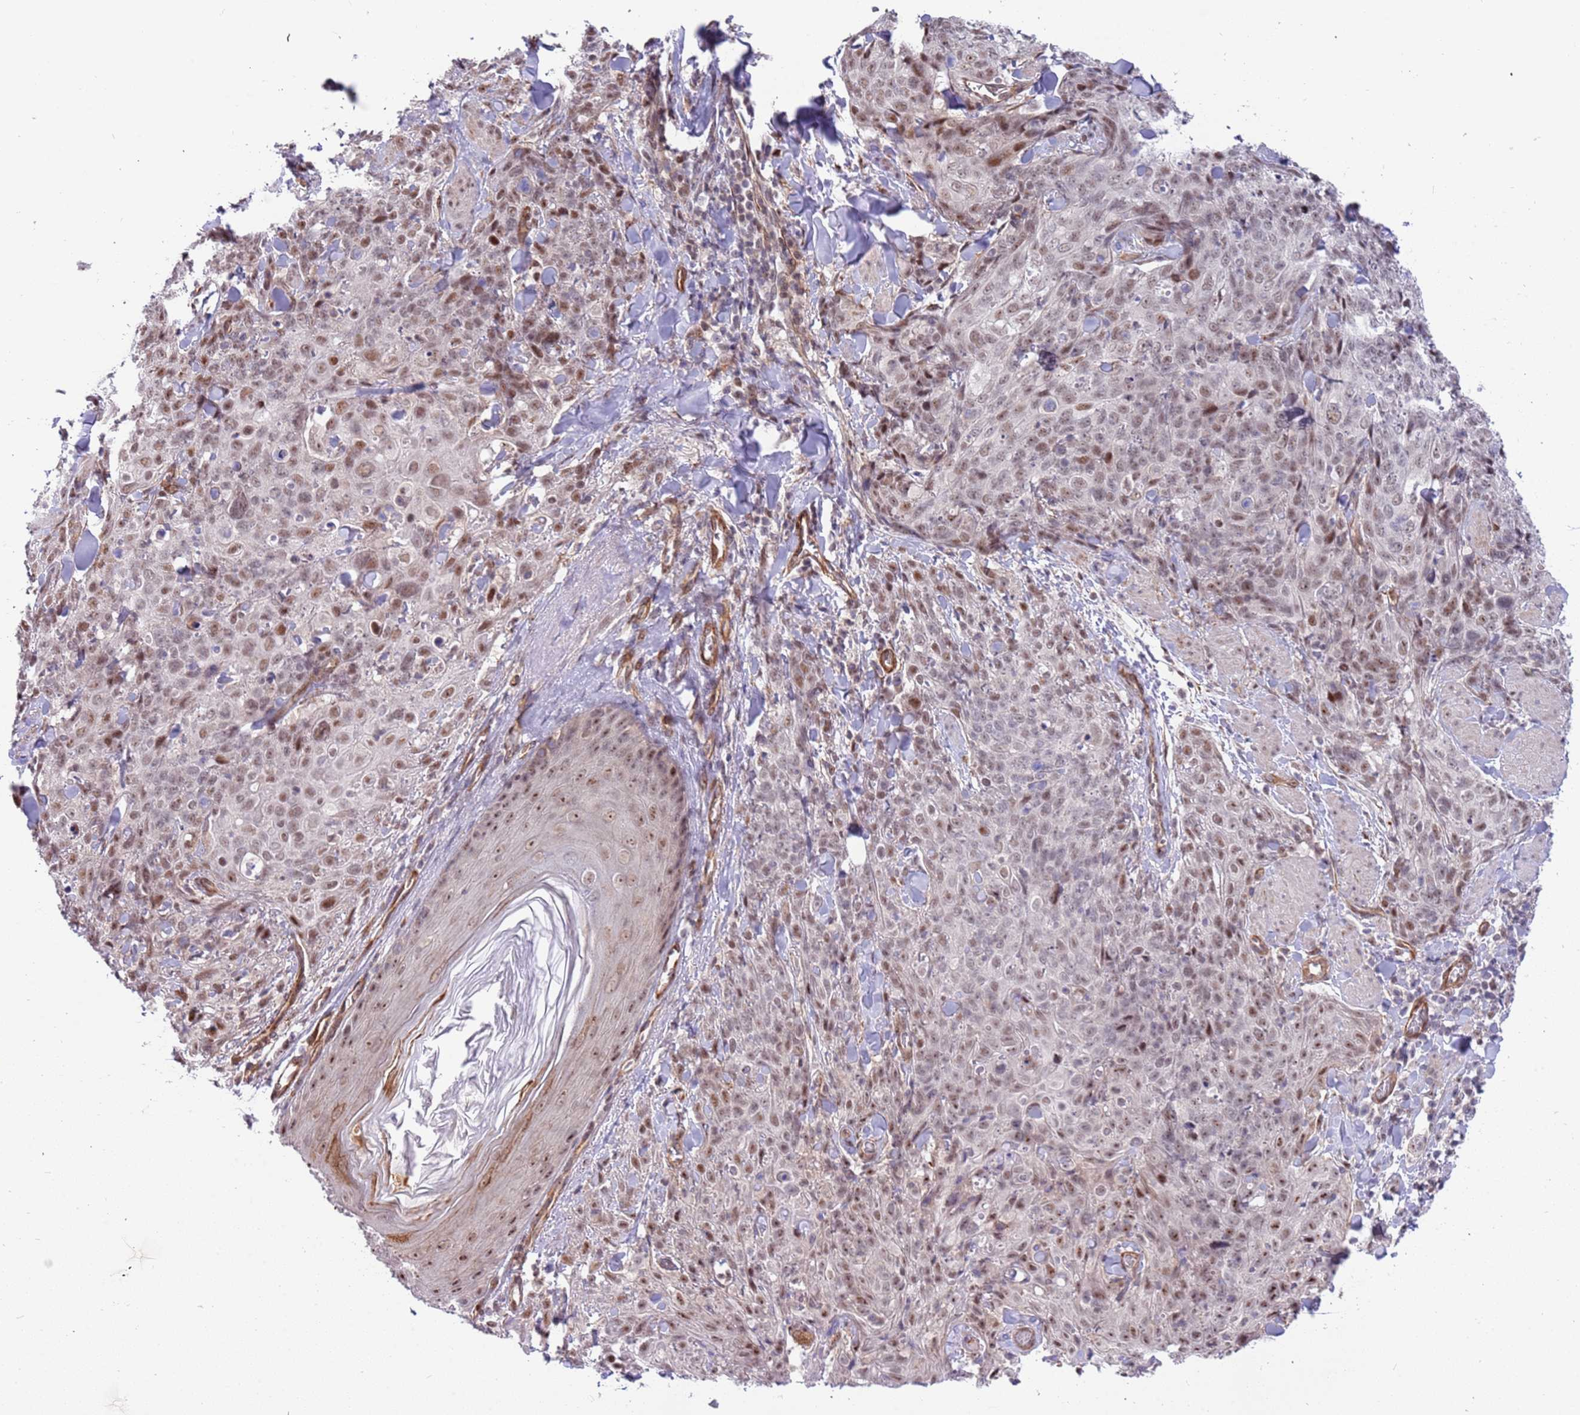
{"staining": {"intensity": "moderate", "quantity": ">75%", "location": "nuclear"}, "tissue": "skin cancer", "cell_type": "Tumor cells", "image_type": "cancer", "snomed": [{"axis": "morphology", "description": "Squamous cell carcinoma, NOS"}, {"axis": "topography", "description": "Skin"}, {"axis": "topography", "description": "Vulva"}], "caption": "High-magnification brightfield microscopy of squamous cell carcinoma (skin) stained with DAB (3,3'-diaminobenzidine) (brown) and counterstained with hematoxylin (blue). tumor cells exhibit moderate nuclear staining is appreciated in approximately>75% of cells.", "gene": "LRMDA", "patient": {"sex": "female", "age": 85}}